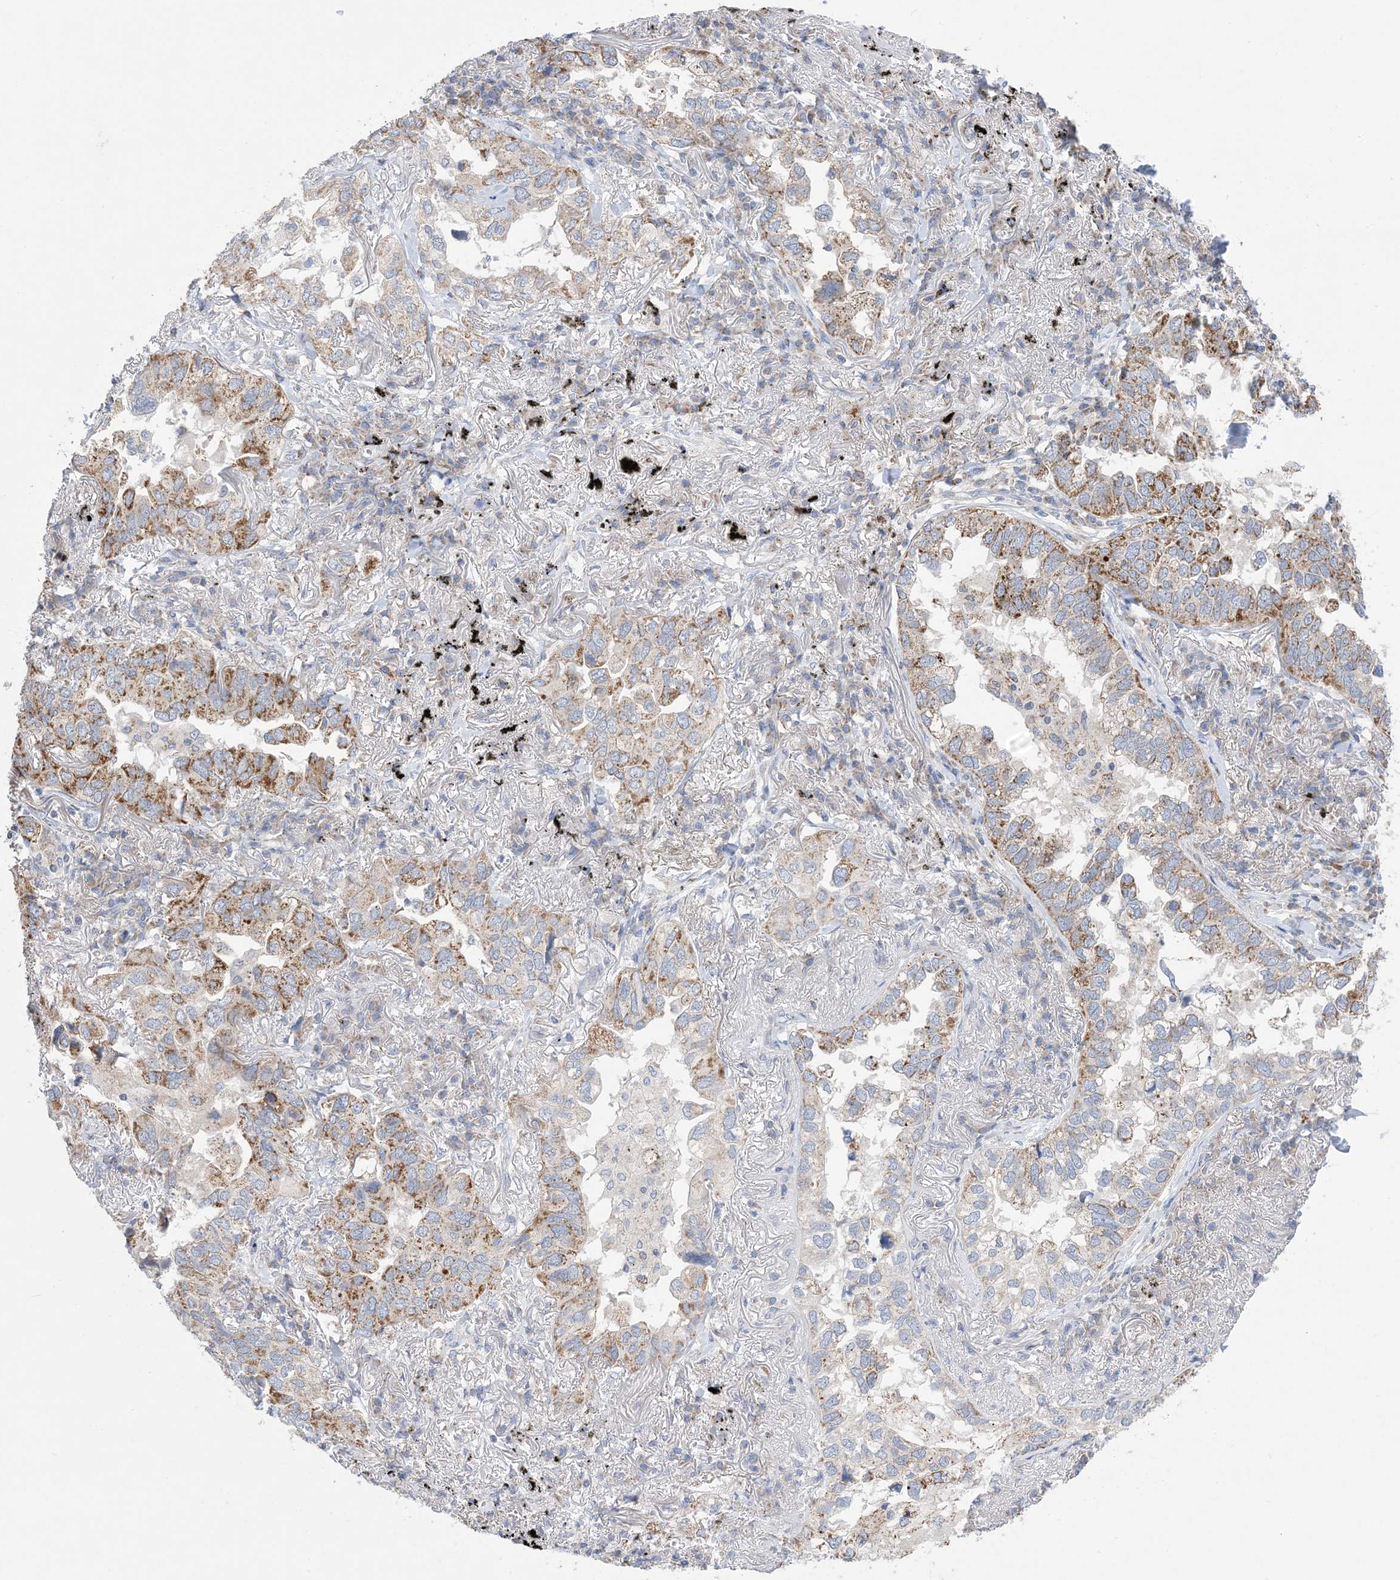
{"staining": {"intensity": "moderate", "quantity": "25%-75%", "location": "cytoplasmic/membranous"}, "tissue": "lung cancer", "cell_type": "Tumor cells", "image_type": "cancer", "snomed": [{"axis": "morphology", "description": "Adenocarcinoma, NOS"}, {"axis": "topography", "description": "Lung"}], "caption": "A high-resolution micrograph shows IHC staining of lung cancer (adenocarcinoma), which shows moderate cytoplasmic/membranous expression in about 25%-75% of tumor cells.", "gene": "CLEC16A", "patient": {"sex": "male", "age": 65}}